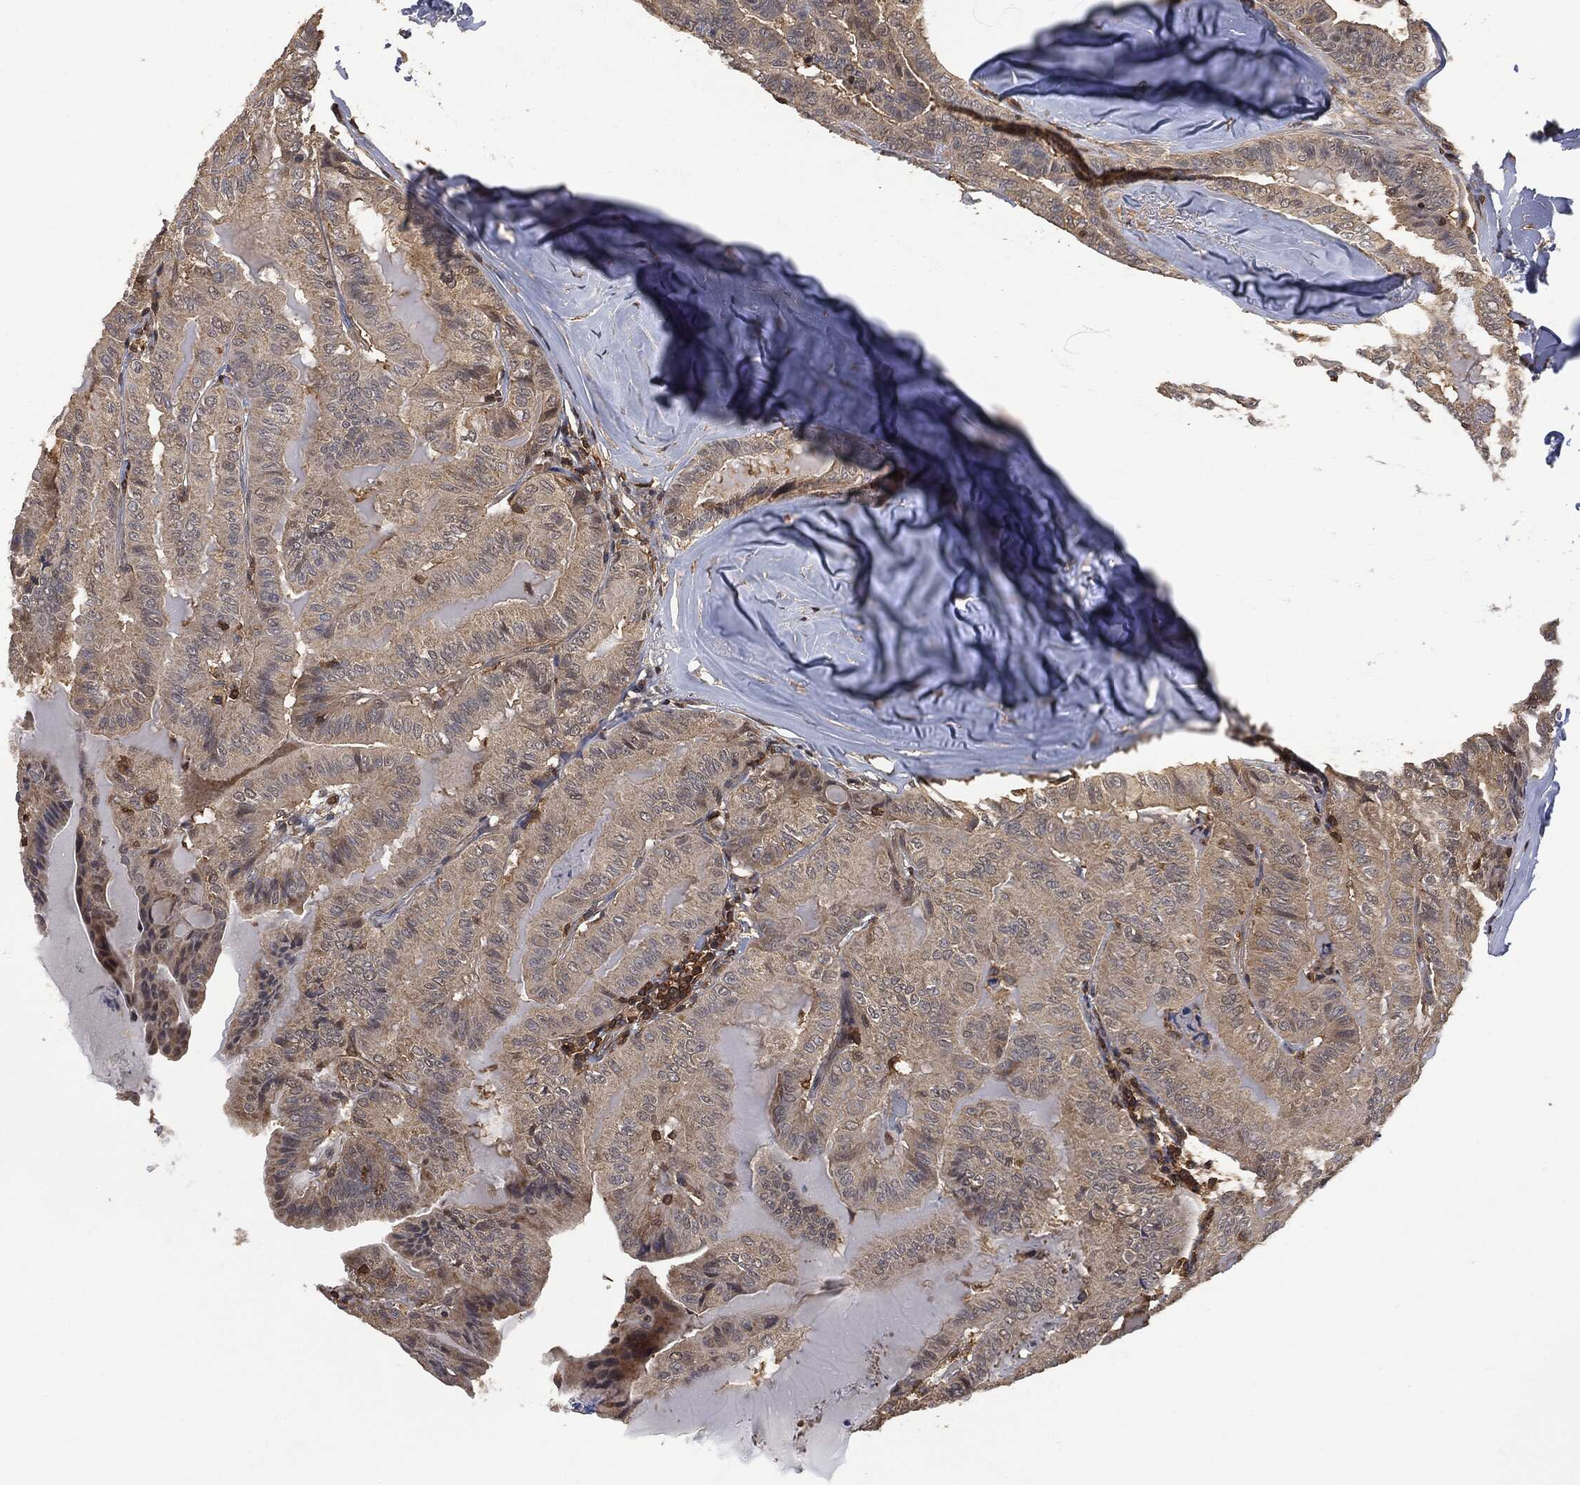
{"staining": {"intensity": "weak", "quantity": "25%-75%", "location": "cytoplasmic/membranous"}, "tissue": "thyroid cancer", "cell_type": "Tumor cells", "image_type": "cancer", "snomed": [{"axis": "morphology", "description": "Papillary adenocarcinoma, NOS"}, {"axis": "topography", "description": "Thyroid gland"}], "caption": "An immunohistochemistry micrograph of tumor tissue is shown. Protein staining in brown labels weak cytoplasmic/membranous positivity in papillary adenocarcinoma (thyroid) within tumor cells. (brown staining indicates protein expression, while blue staining denotes nuclei).", "gene": "PSMB10", "patient": {"sex": "female", "age": 68}}